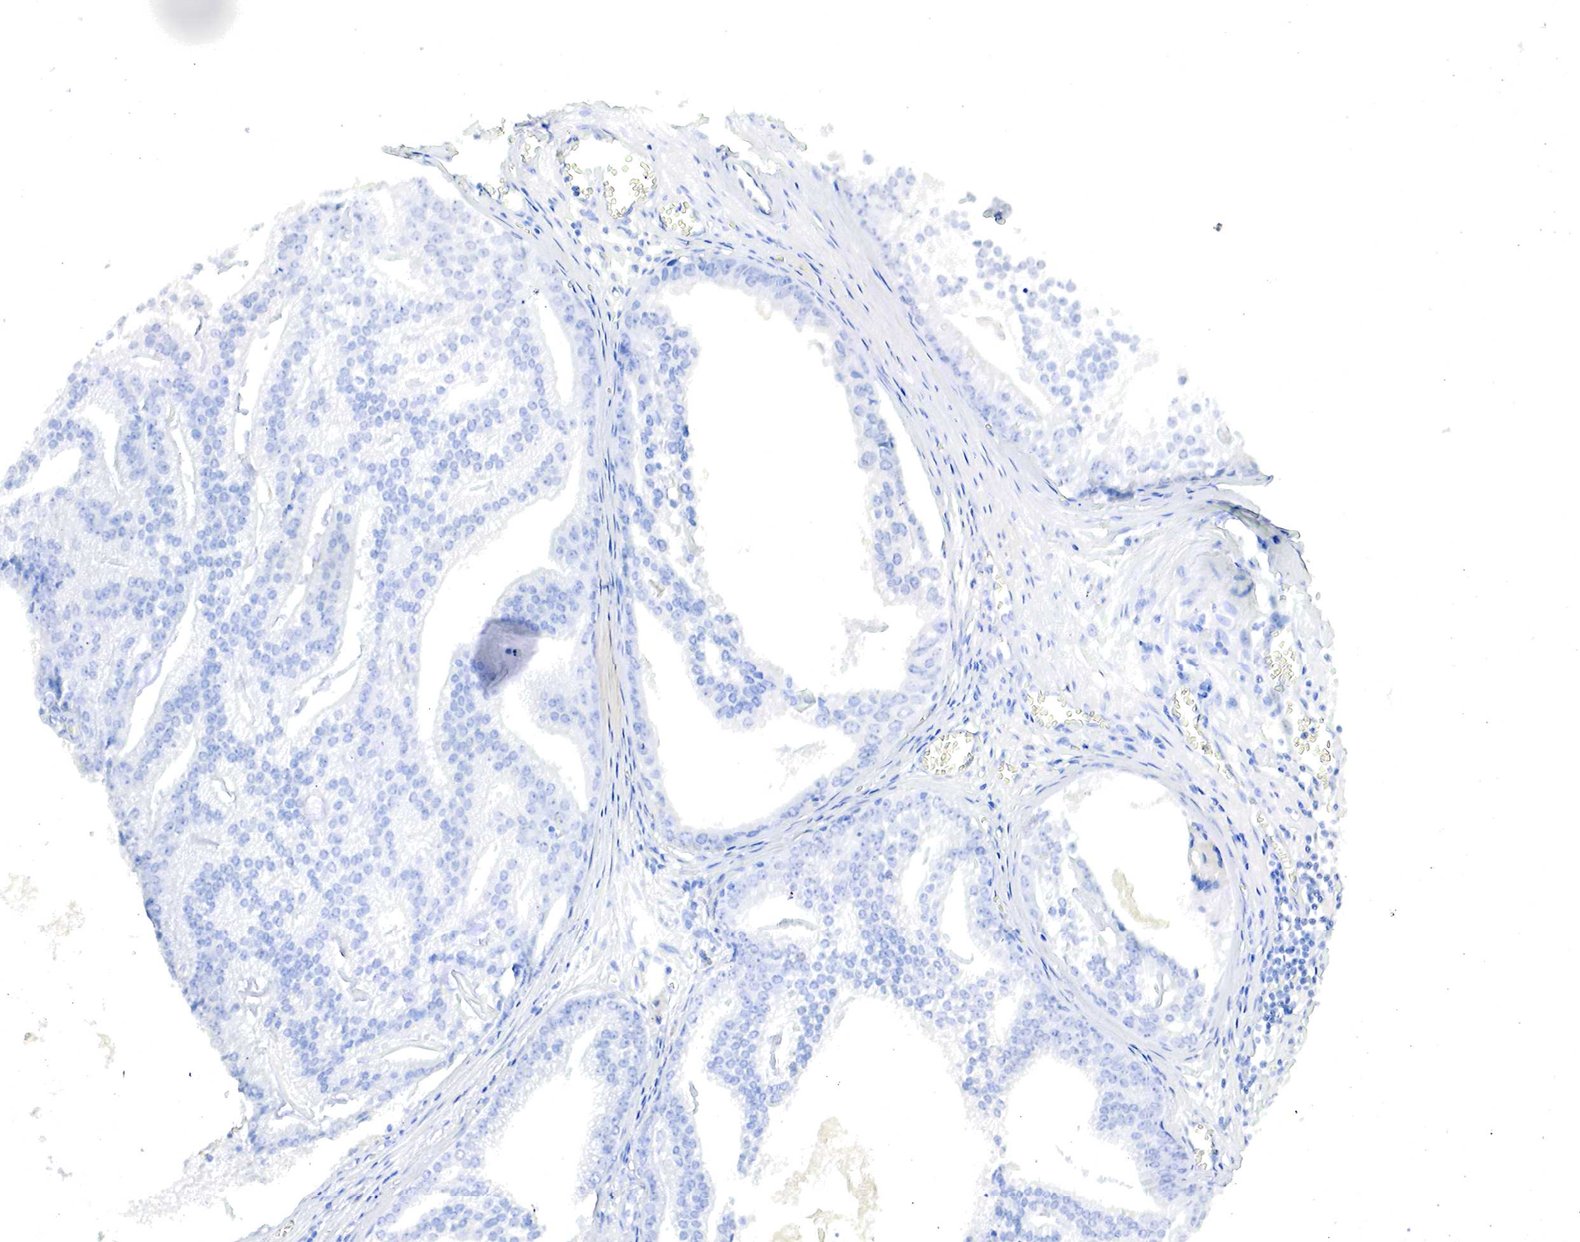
{"staining": {"intensity": "negative", "quantity": "none", "location": "none"}, "tissue": "prostate cancer", "cell_type": "Tumor cells", "image_type": "cancer", "snomed": [{"axis": "morphology", "description": "Adenocarcinoma, High grade"}, {"axis": "topography", "description": "Prostate"}], "caption": "This is an immunohistochemistry histopathology image of adenocarcinoma (high-grade) (prostate). There is no staining in tumor cells.", "gene": "OTC", "patient": {"sex": "male", "age": 56}}